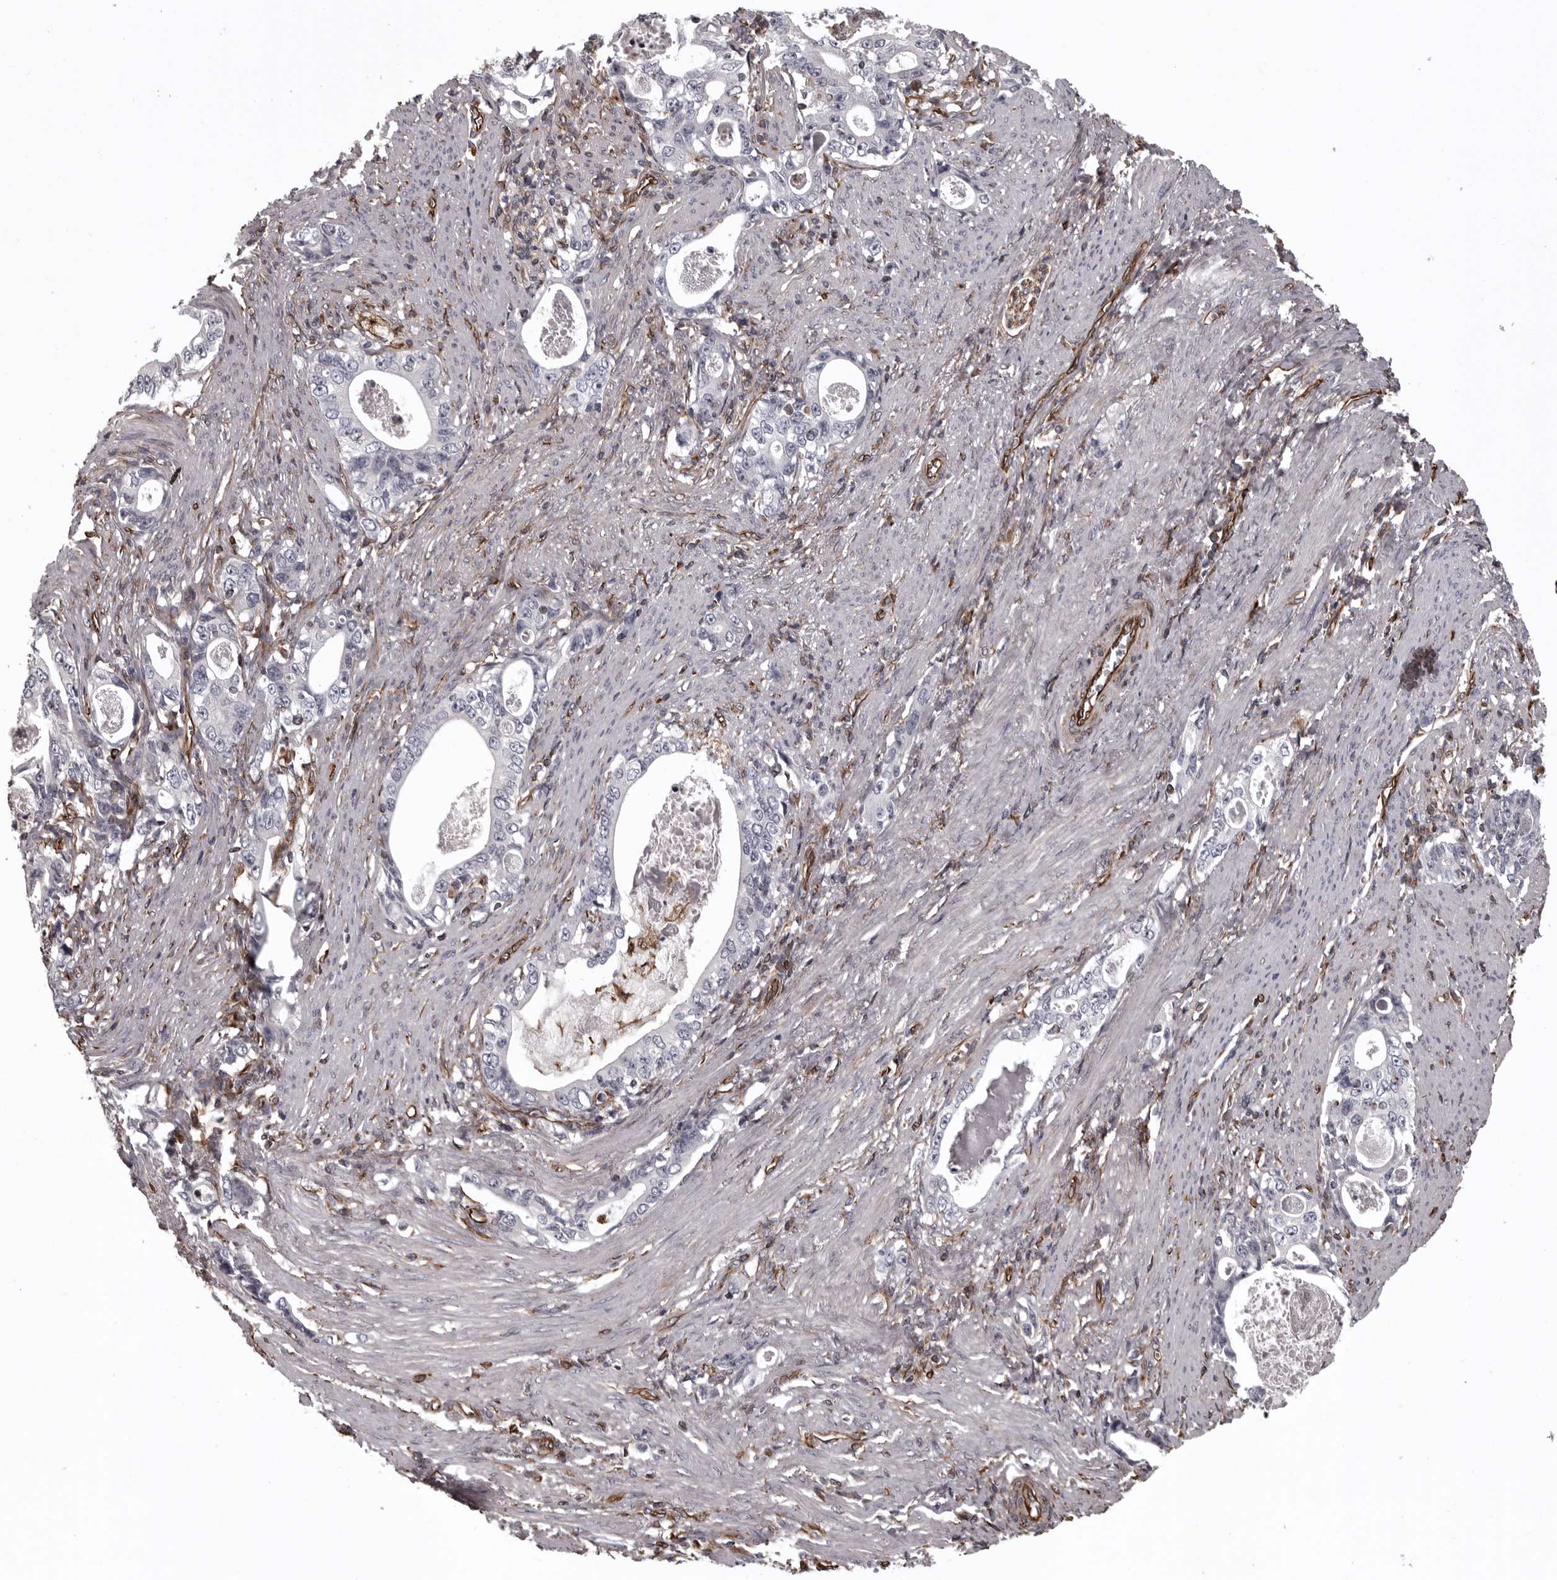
{"staining": {"intensity": "negative", "quantity": "none", "location": "none"}, "tissue": "stomach cancer", "cell_type": "Tumor cells", "image_type": "cancer", "snomed": [{"axis": "morphology", "description": "Adenocarcinoma, NOS"}, {"axis": "topography", "description": "Stomach, lower"}], "caption": "This is an immunohistochemistry (IHC) histopathology image of human stomach cancer. There is no expression in tumor cells.", "gene": "FAAP100", "patient": {"sex": "female", "age": 72}}